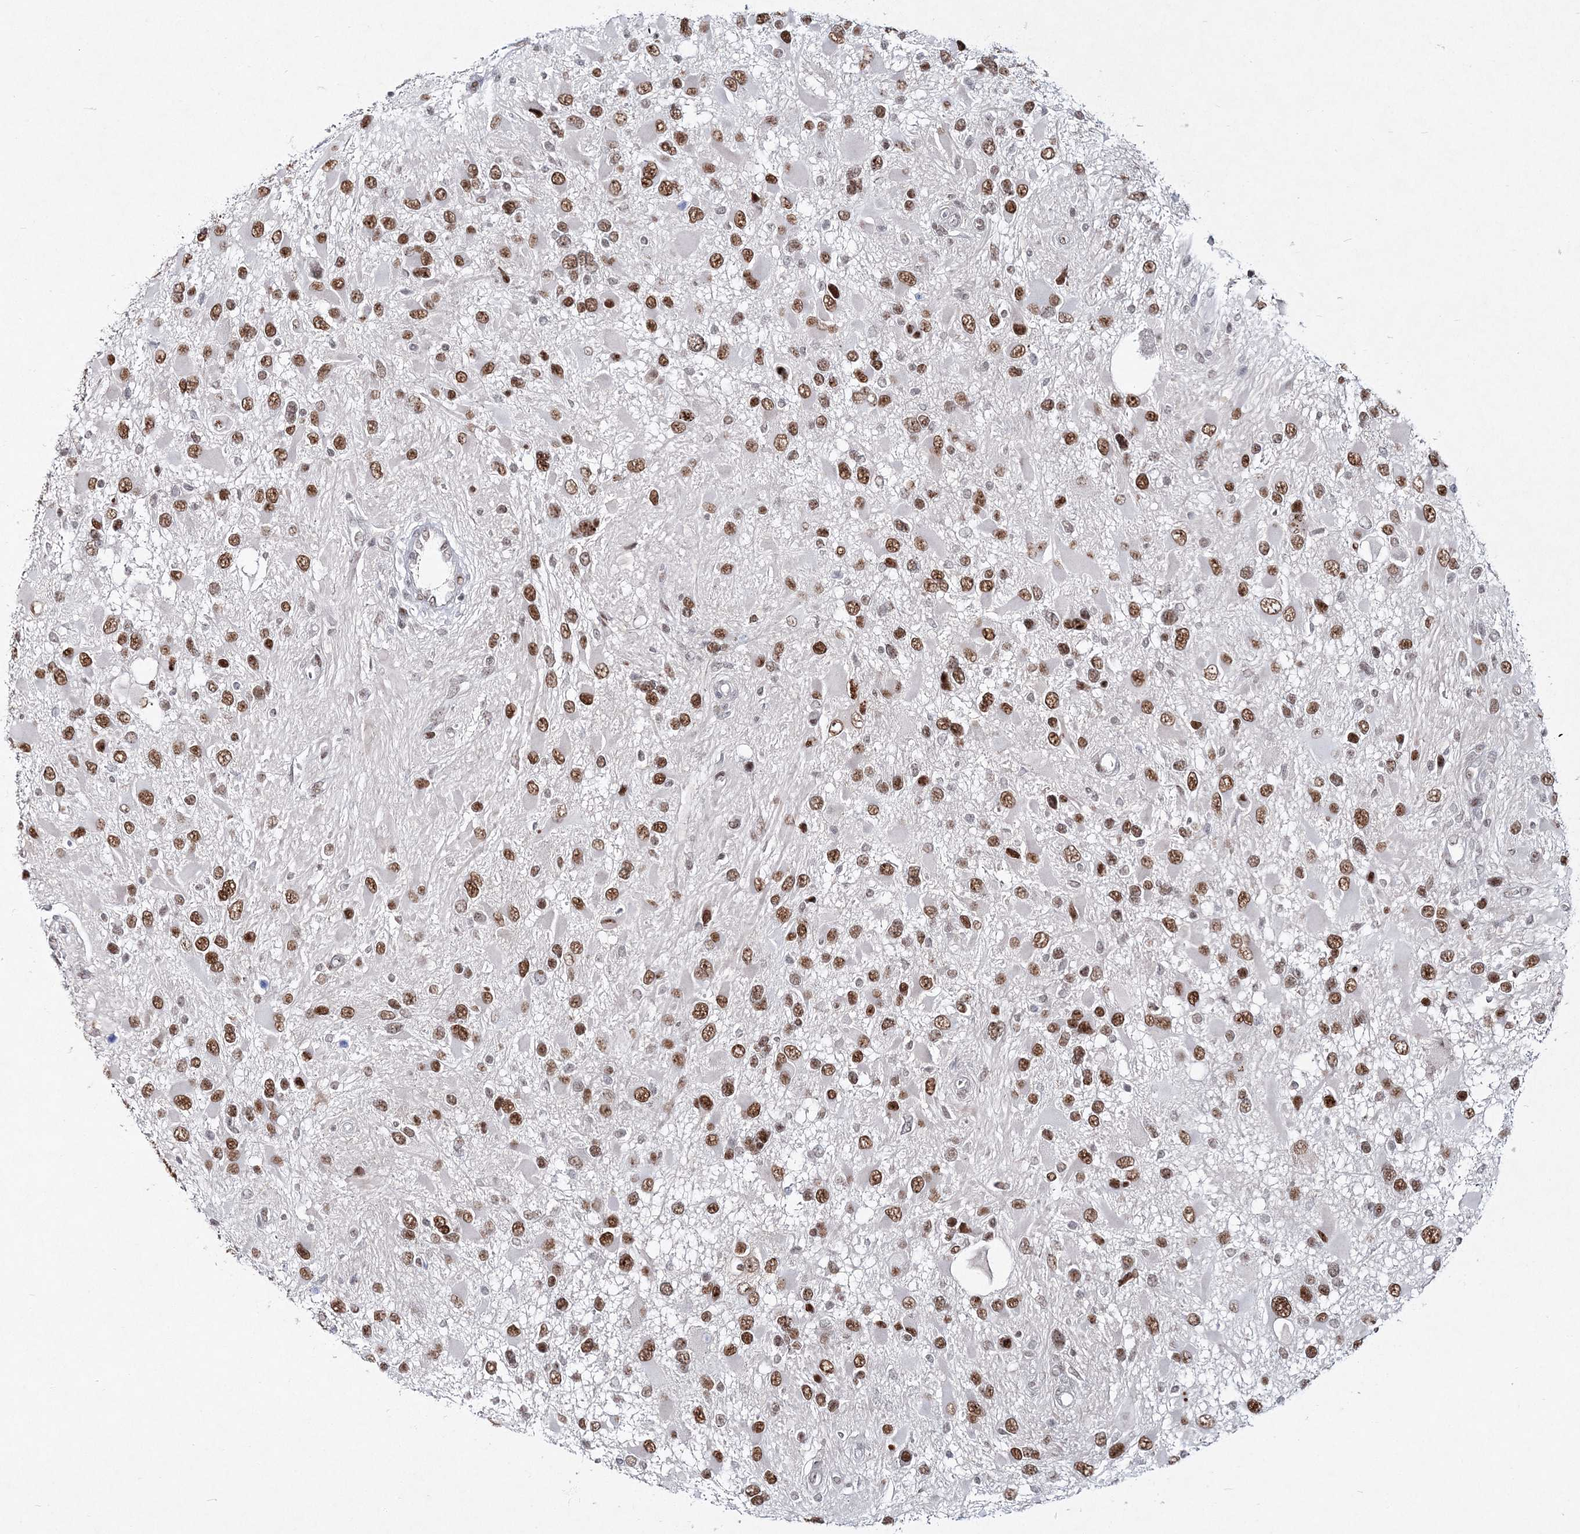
{"staining": {"intensity": "moderate", "quantity": ">75%", "location": "nuclear"}, "tissue": "glioma", "cell_type": "Tumor cells", "image_type": "cancer", "snomed": [{"axis": "morphology", "description": "Glioma, malignant, High grade"}, {"axis": "topography", "description": "Brain"}], "caption": "Human malignant glioma (high-grade) stained for a protein (brown) displays moderate nuclear positive expression in about >75% of tumor cells.", "gene": "LRRFIP2", "patient": {"sex": "male", "age": 53}}